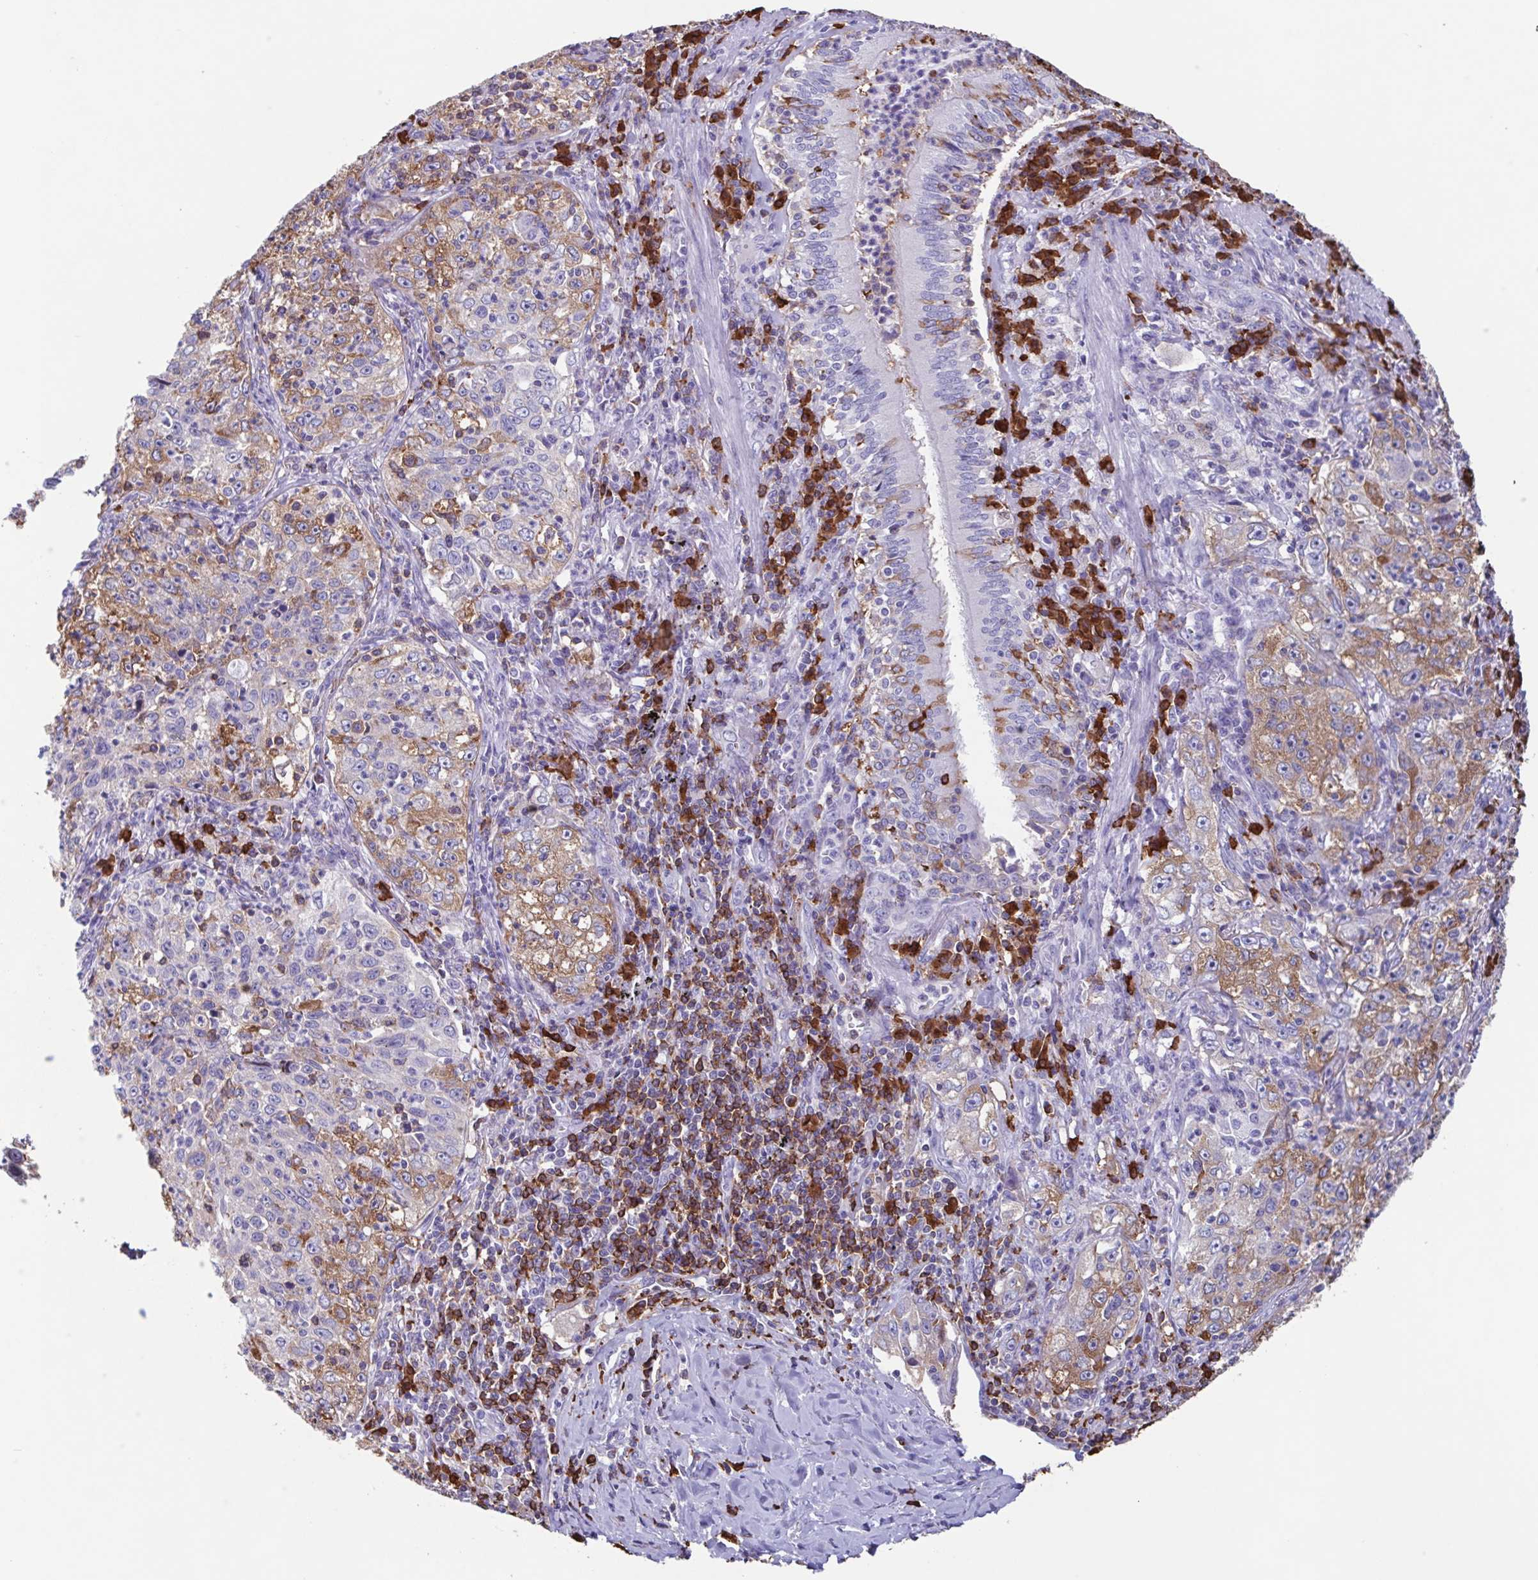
{"staining": {"intensity": "weak", "quantity": "25%-75%", "location": "cytoplasmic/membranous"}, "tissue": "lung cancer", "cell_type": "Tumor cells", "image_type": "cancer", "snomed": [{"axis": "morphology", "description": "Squamous cell carcinoma, NOS"}, {"axis": "topography", "description": "Lung"}], "caption": "Protein analysis of lung cancer (squamous cell carcinoma) tissue shows weak cytoplasmic/membranous positivity in approximately 25%-75% of tumor cells.", "gene": "TPD52", "patient": {"sex": "male", "age": 71}}